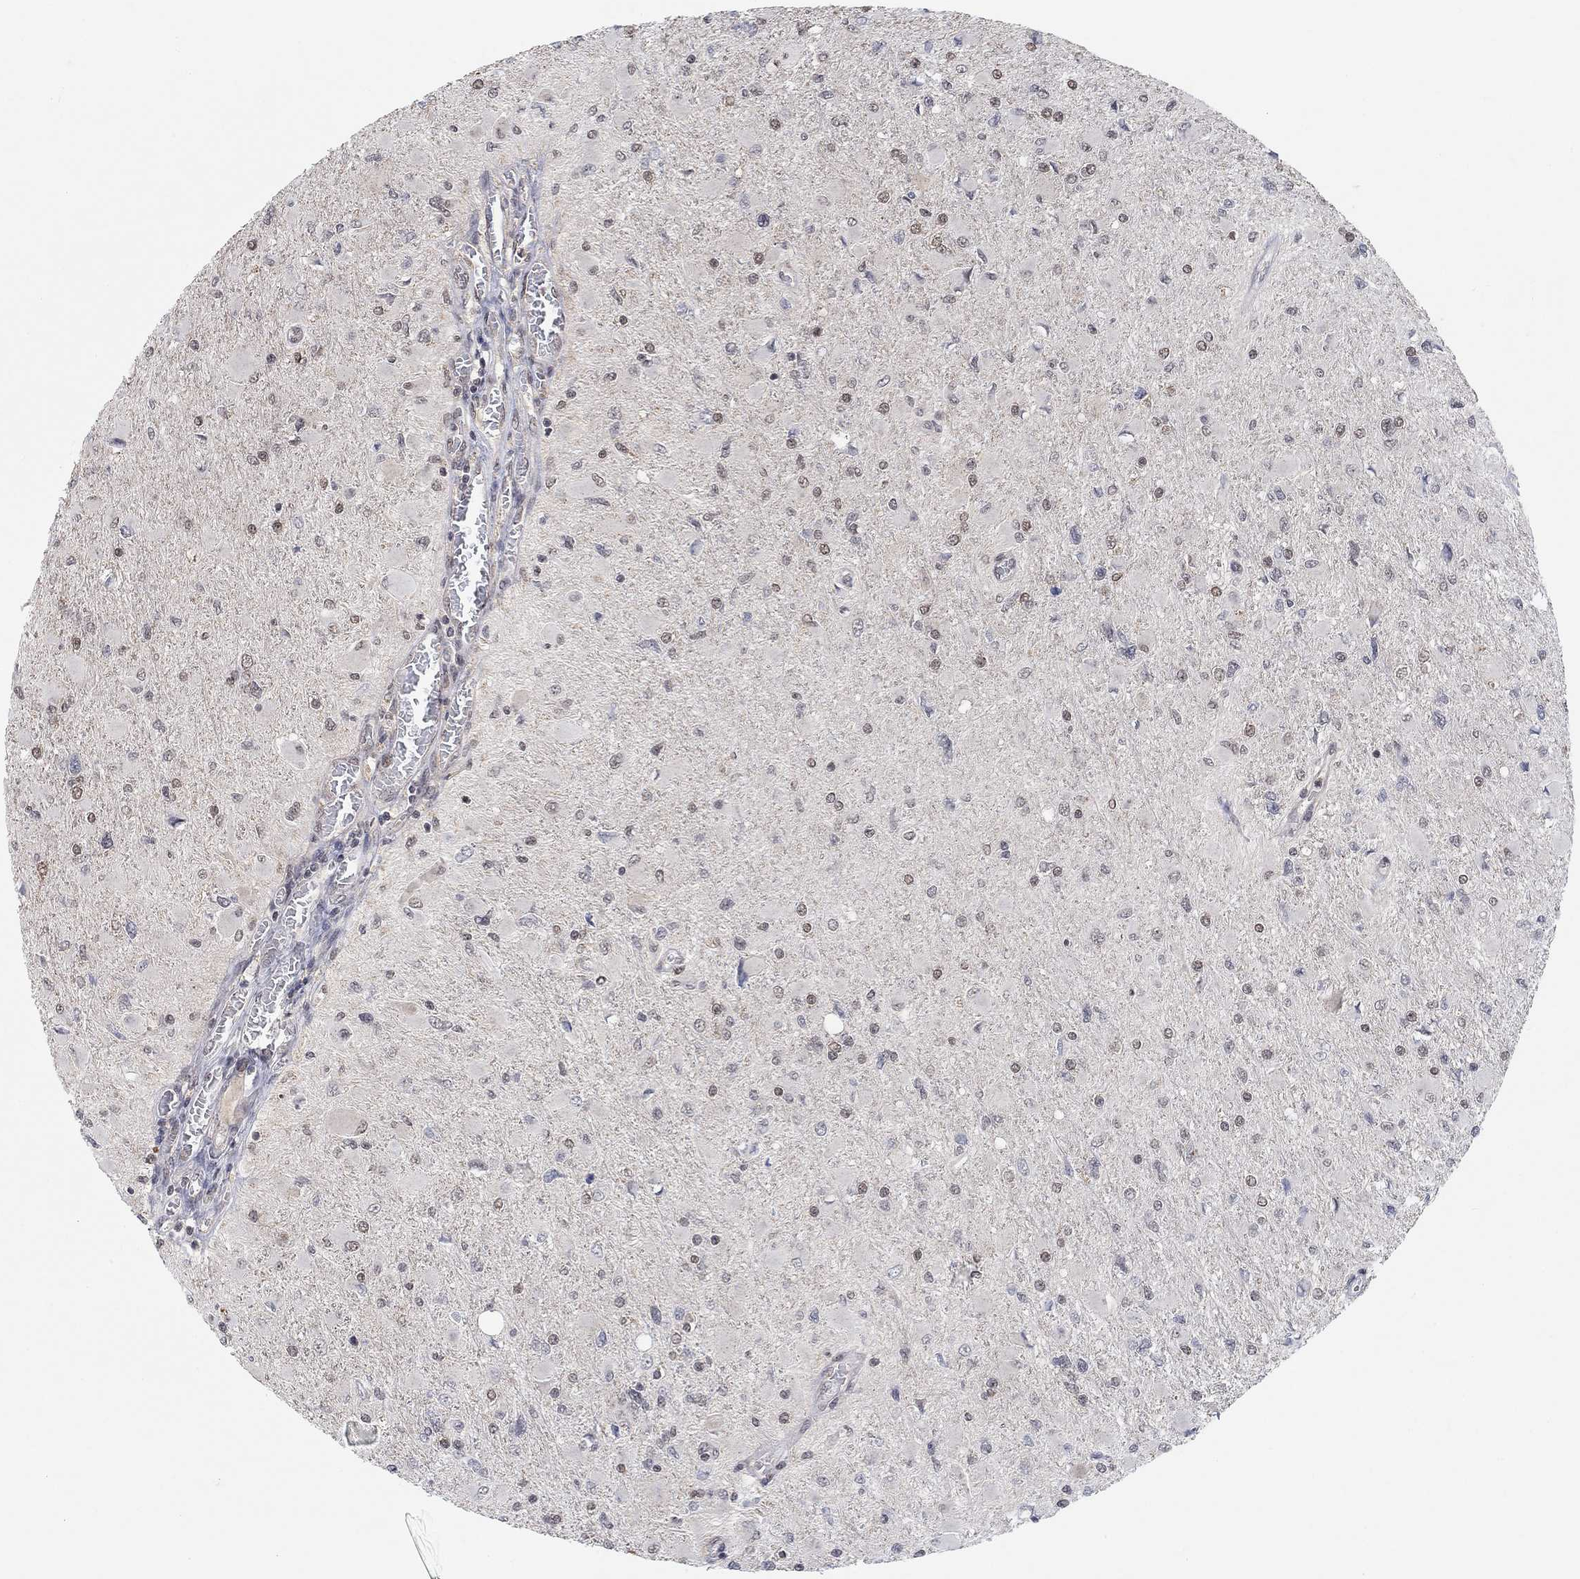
{"staining": {"intensity": "weak", "quantity": "<25%", "location": "nuclear"}, "tissue": "glioma", "cell_type": "Tumor cells", "image_type": "cancer", "snomed": [{"axis": "morphology", "description": "Glioma, malignant, High grade"}, {"axis": "topography", "description": "Cerebral cortex"}], "caption": "Immunohistochemistry of human glioma reveals no positivity in tumor cells.", "gene": "THAP8", "patient": {"sex": "female", "age": 36}}